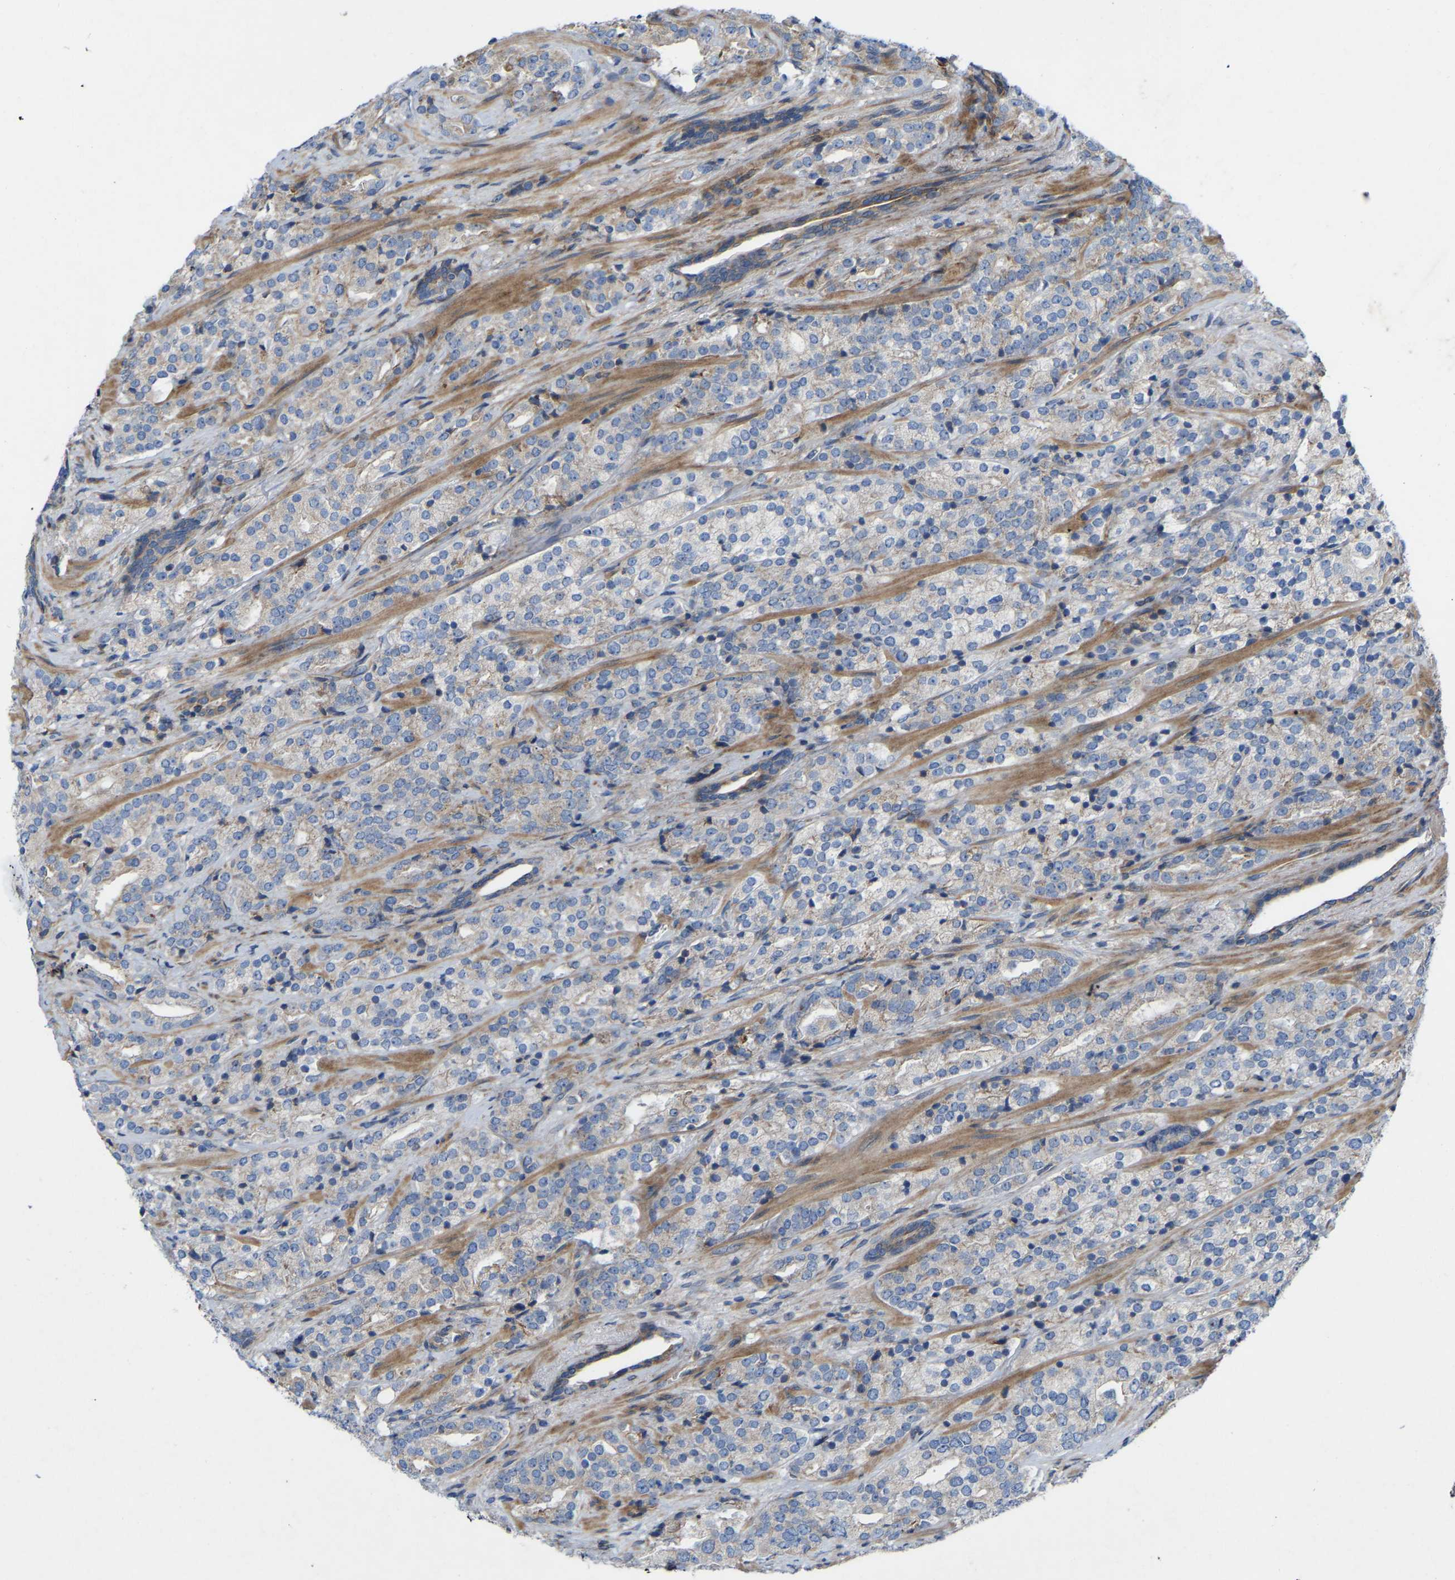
{"staining": {"intensity": "negative", "quantity": "none", "location": "none"}, "tissue": "prostate cancer", "cell_type": "Tumor cells", "image_type": "cancer", "snomed": [{"axis": "morphology", "description": "Adenocarcinoma, High grade"}, {"axis": "topography", "description": "Prostate"}], "caption": "This histopathology image is of high-grade adenocarcinoma (prostate) stained with immunohistochemistry to label a protein in brown with the nuclei are counter-stained blue. There is no expression in tumor cells.", "gene": "TOR1B", "patient": {"sex": "male", "age": 71}}